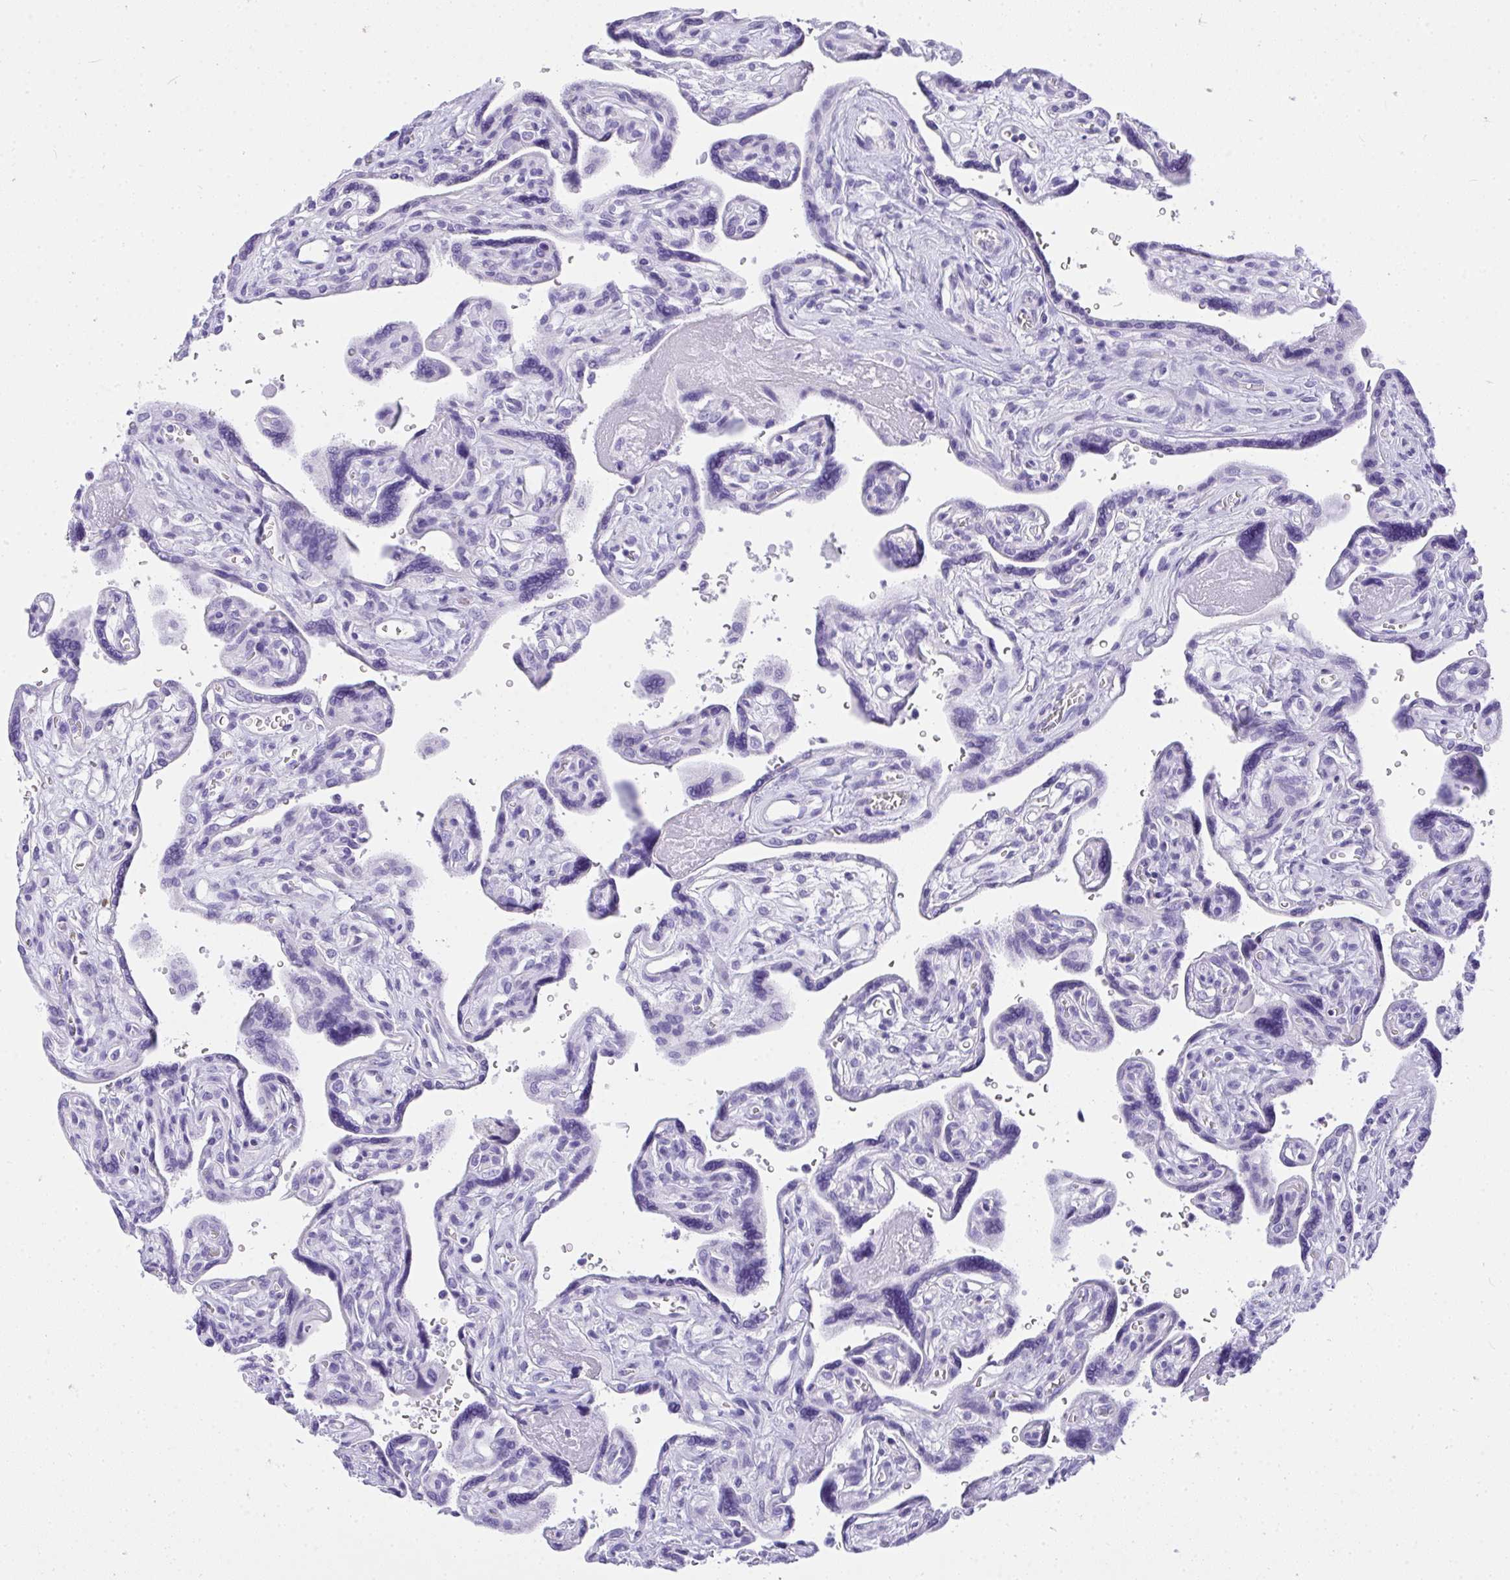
{"staining": {"intensity": "negative", "quantity": "none", "location": "none"}, "tissue": "placenta", "cell_type": "Decidual cells", "image_type": "normal", "snomed": [{"axis": "morphology", "description": "Normal tissue, NOS"}, {"axis": "topography", "description": "Placenta"}], "caption": "IHC histopathology image of normal placenta stained for a protein (brown), which demonstrates no staining in decidual cells.", "gene": "AVIL", "patient": {"sex": "female", "age": 39}}